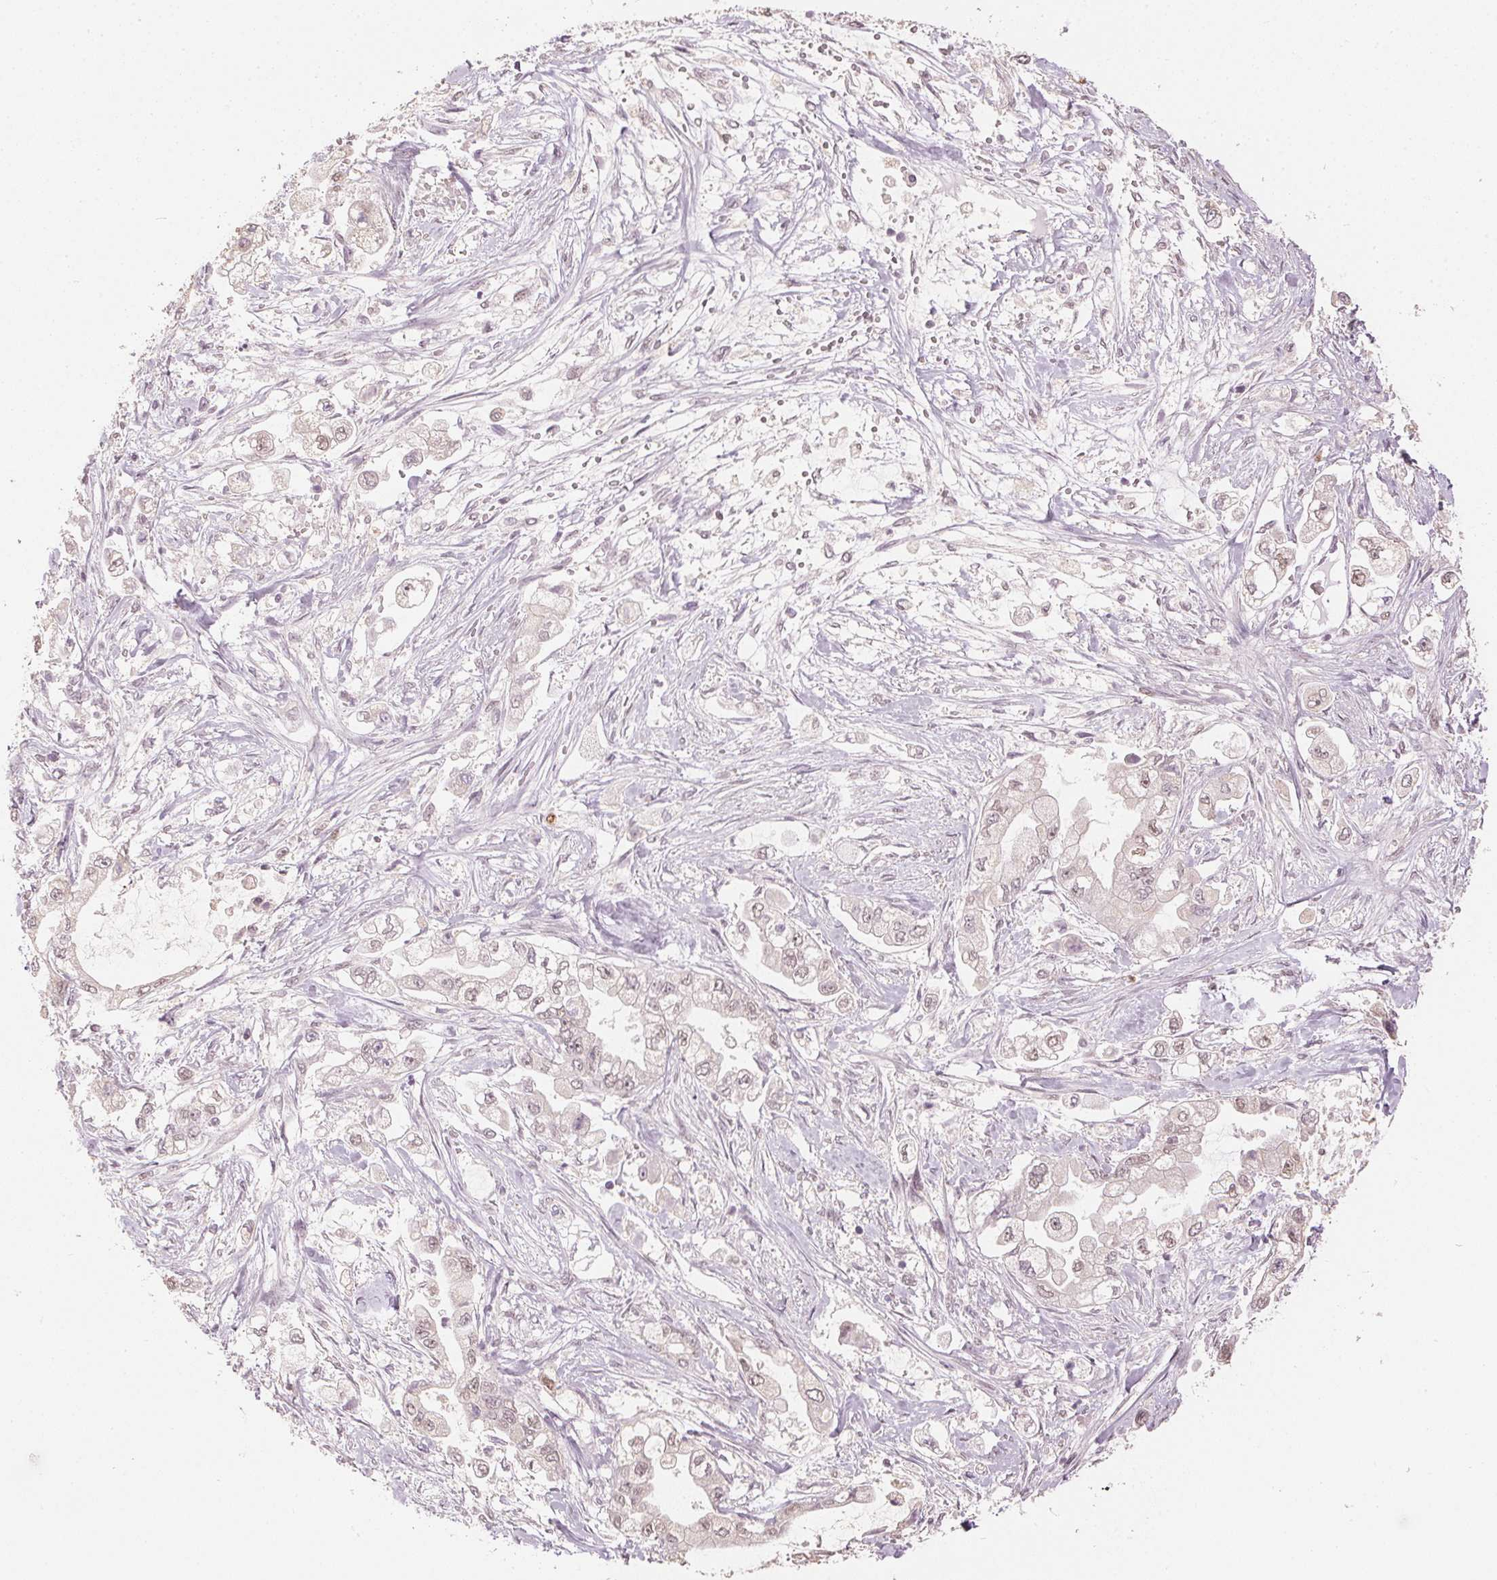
{"staining": {"intensity": "negative", "quantity": "none", "location": "none"}, "tissue": "stomach cancer", "cell_type": "Tumor cells", "image_type": "cancer", "snomed": [{"axis": "morphology", "description": "Adenocarcinoma, NOS"}, {"axis": "topography", "description": "Stomach"}], "caption": "Human stomach cancer (adenocarcinoma) stained for a protein using immunohistochemistry displays no staining in tumor cells.", "gene": "SLC39A3", "patient": {"sex": "male", "age": 62}}